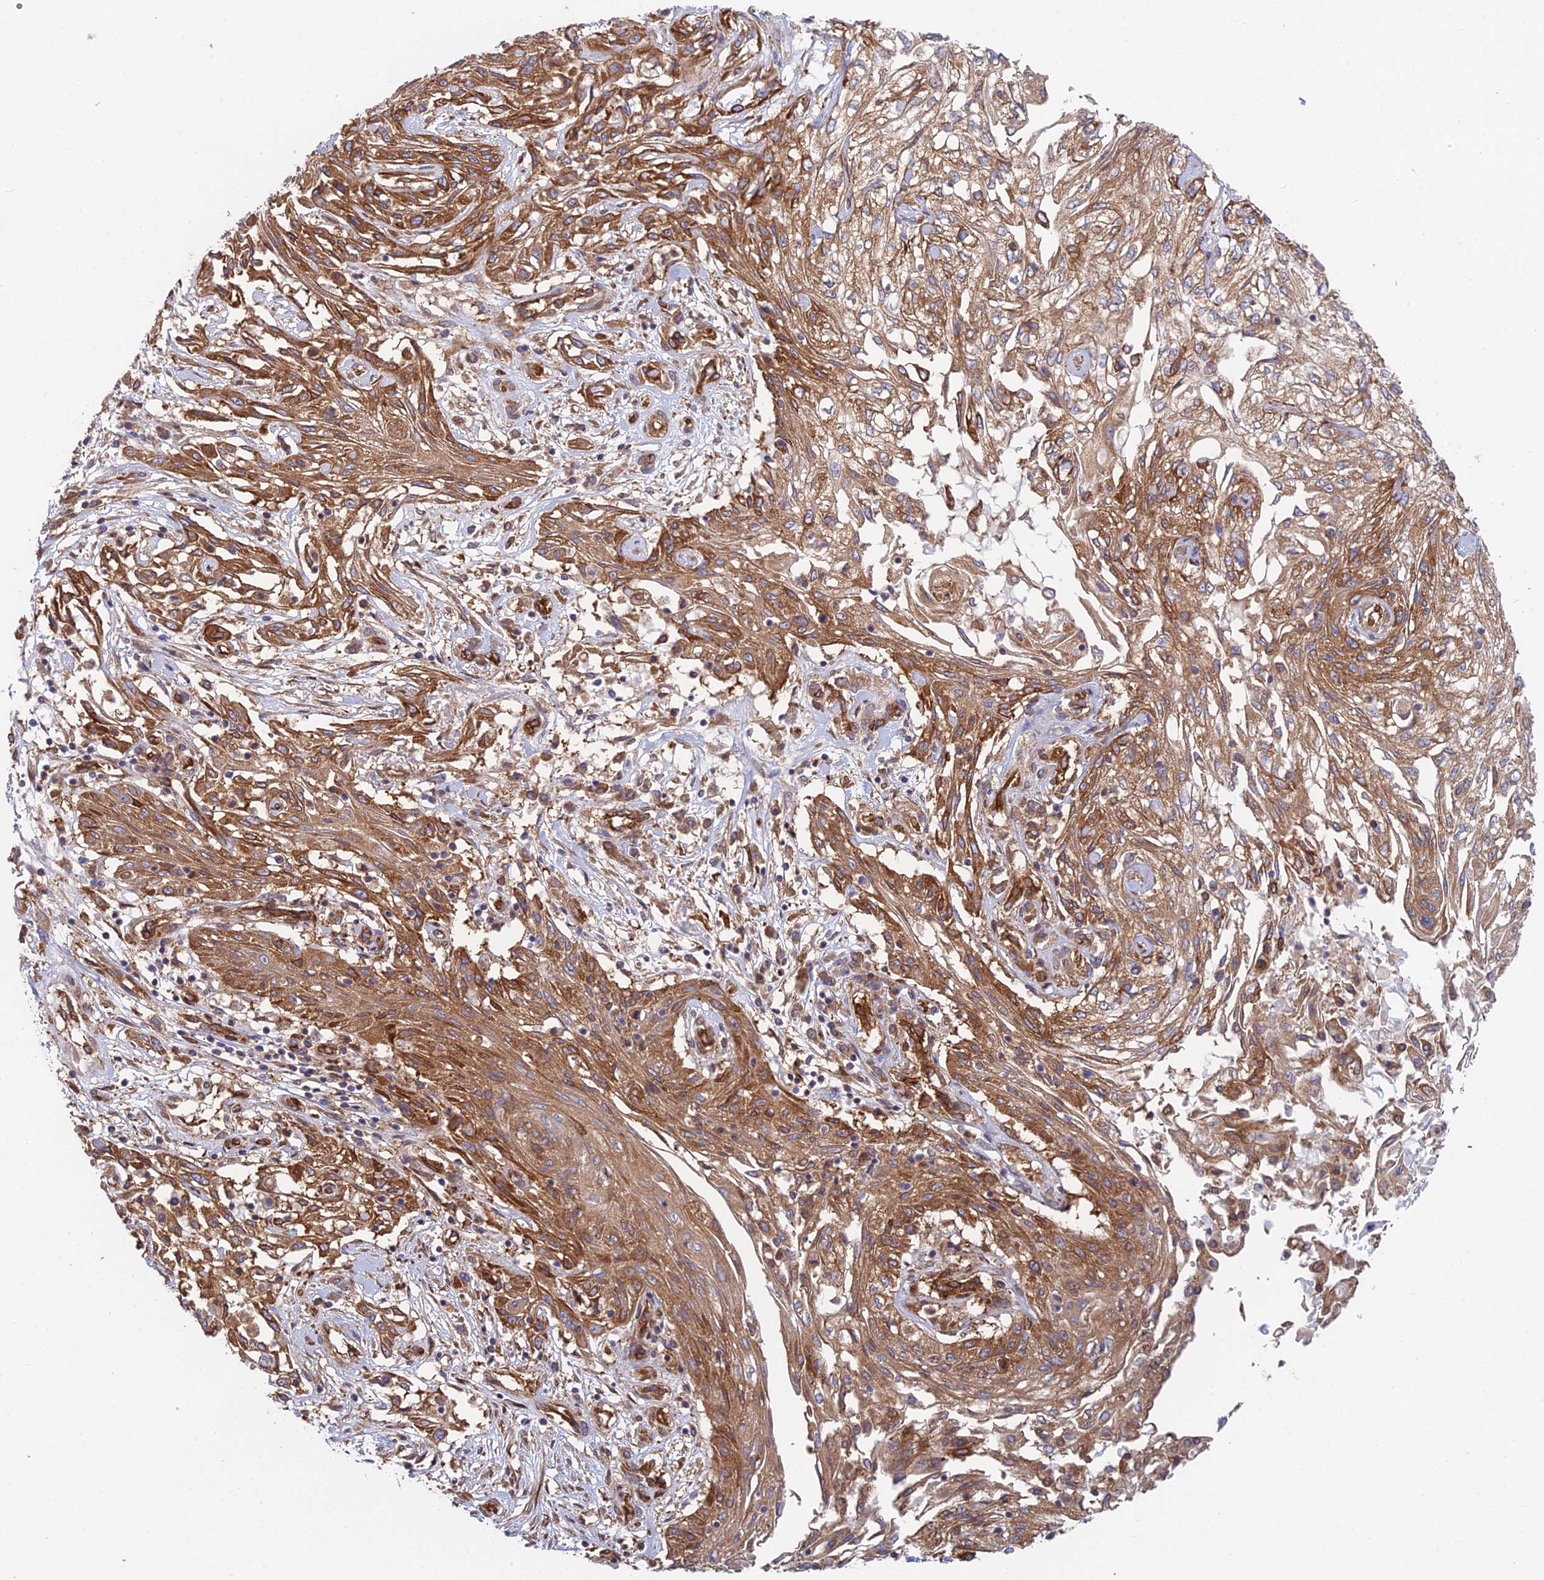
{"staining": {"intensity": "moderate", "quantity": ">75%", "location": "cytoplasmic/membranous"}, "tissue": "skin cancer", "cell_type": "Tumor cells", "image_type": "cancer", "snomed": [{"axis": "morphology", "description": "Squamous cell carcinoma, NOS"}, {"axis": "morphology", "description": "Squamous cell carcinoma, metastatic, NOS"}, {"axis": "topography", "description": "Skin"}, {"axis": "topography", "description": "Lymph node"}], "caption": "IHC (DAB) staining of human skin cancer displays moderate cytoplasmic/membranous protein expression in approximately >75% of tumor cells.", "gene": "CCDC69", "patient": {"sex": "male", "age": 75}}